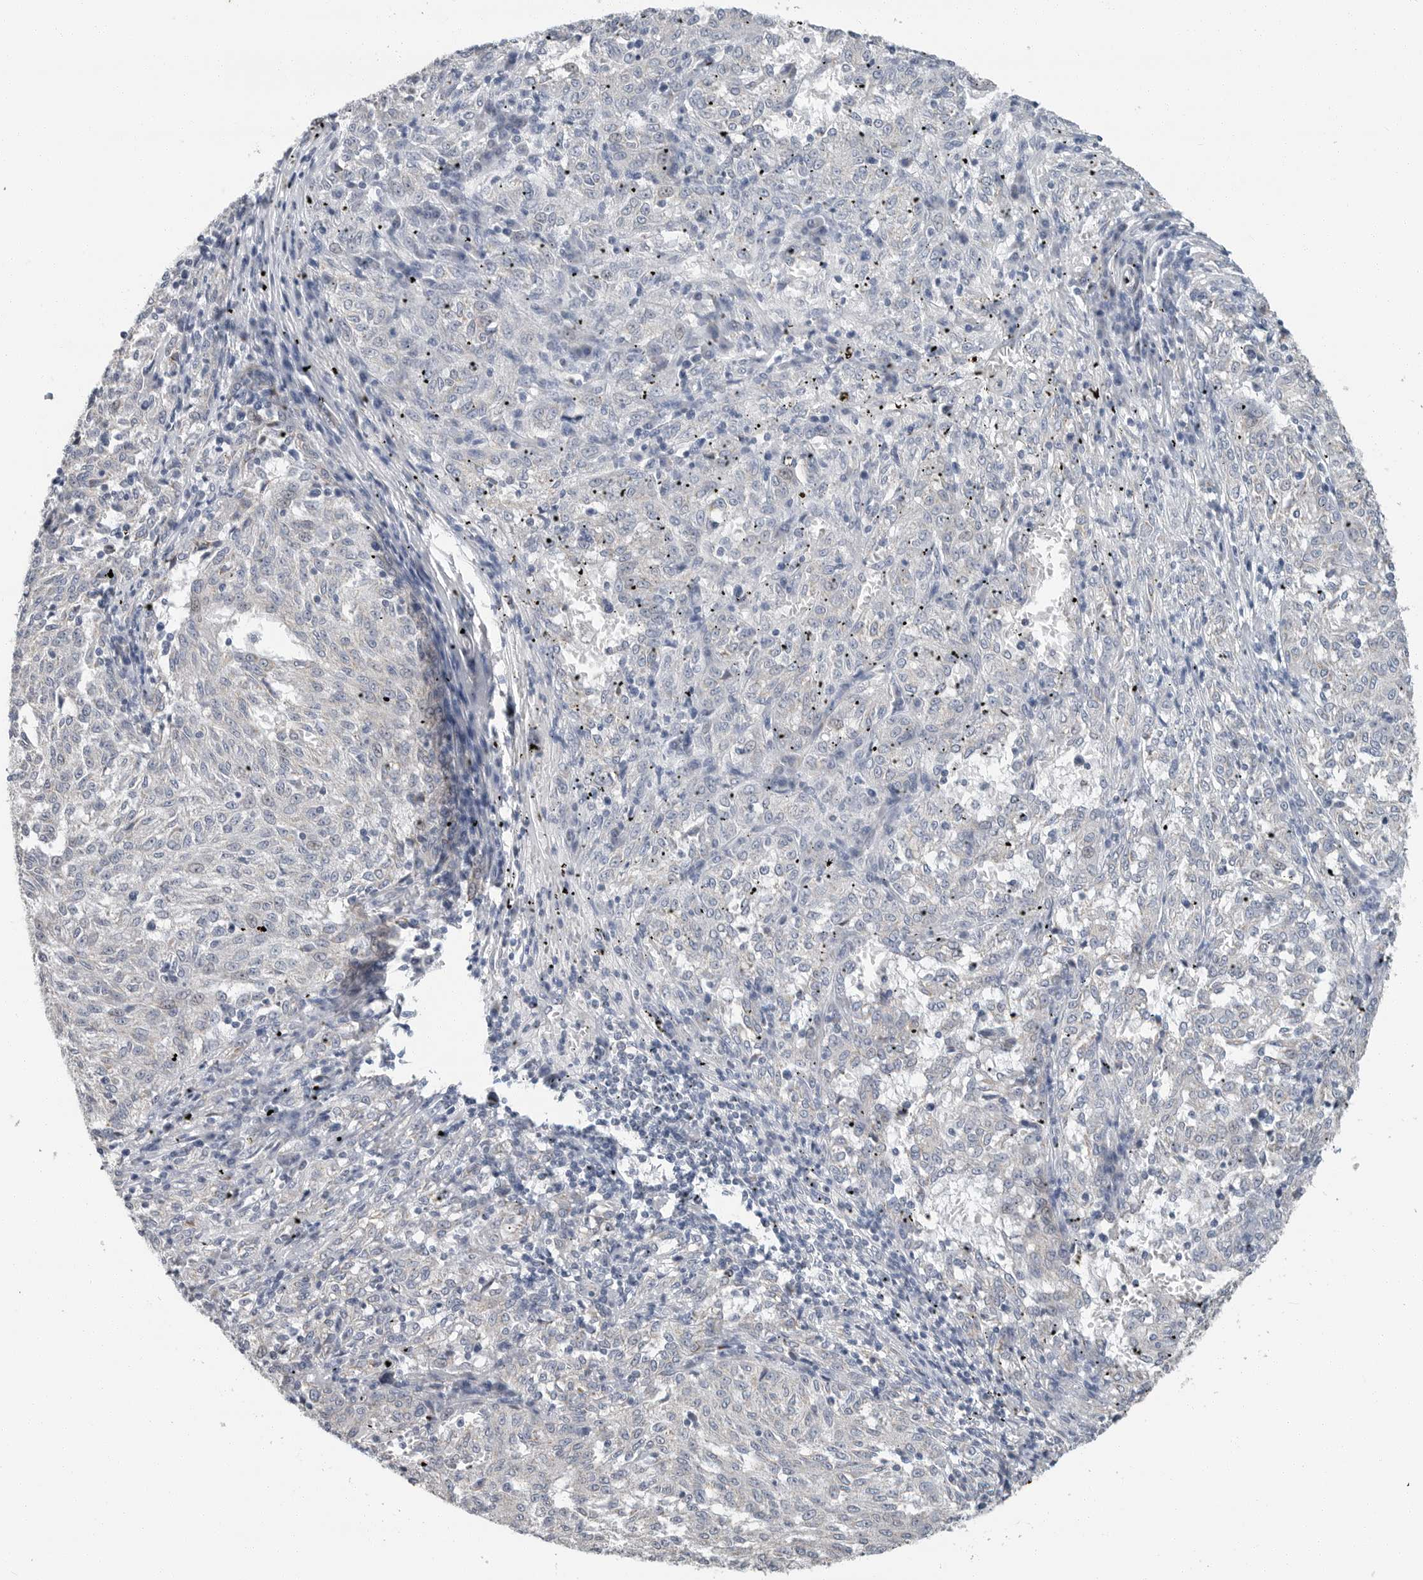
{"staining": {"intensity": "negative", "quantity": "none", "location": "none"}, "tissue": "melanoma", "cell_type": "Tumor cells", "image_type": "cancer", "snomed": [{"axis": "morphology", "description": "Malignant melanoma, NOS"}, {"axis": "topography", "description": "Skin"}], "caption": "An immunohistochemistry (IHC) micrograph of malignant melanoma is shown. There is no staining in tumor cells of malignant melanoma.", "gene": "PLN", "patient": {"sex": "female", "age": 72}}